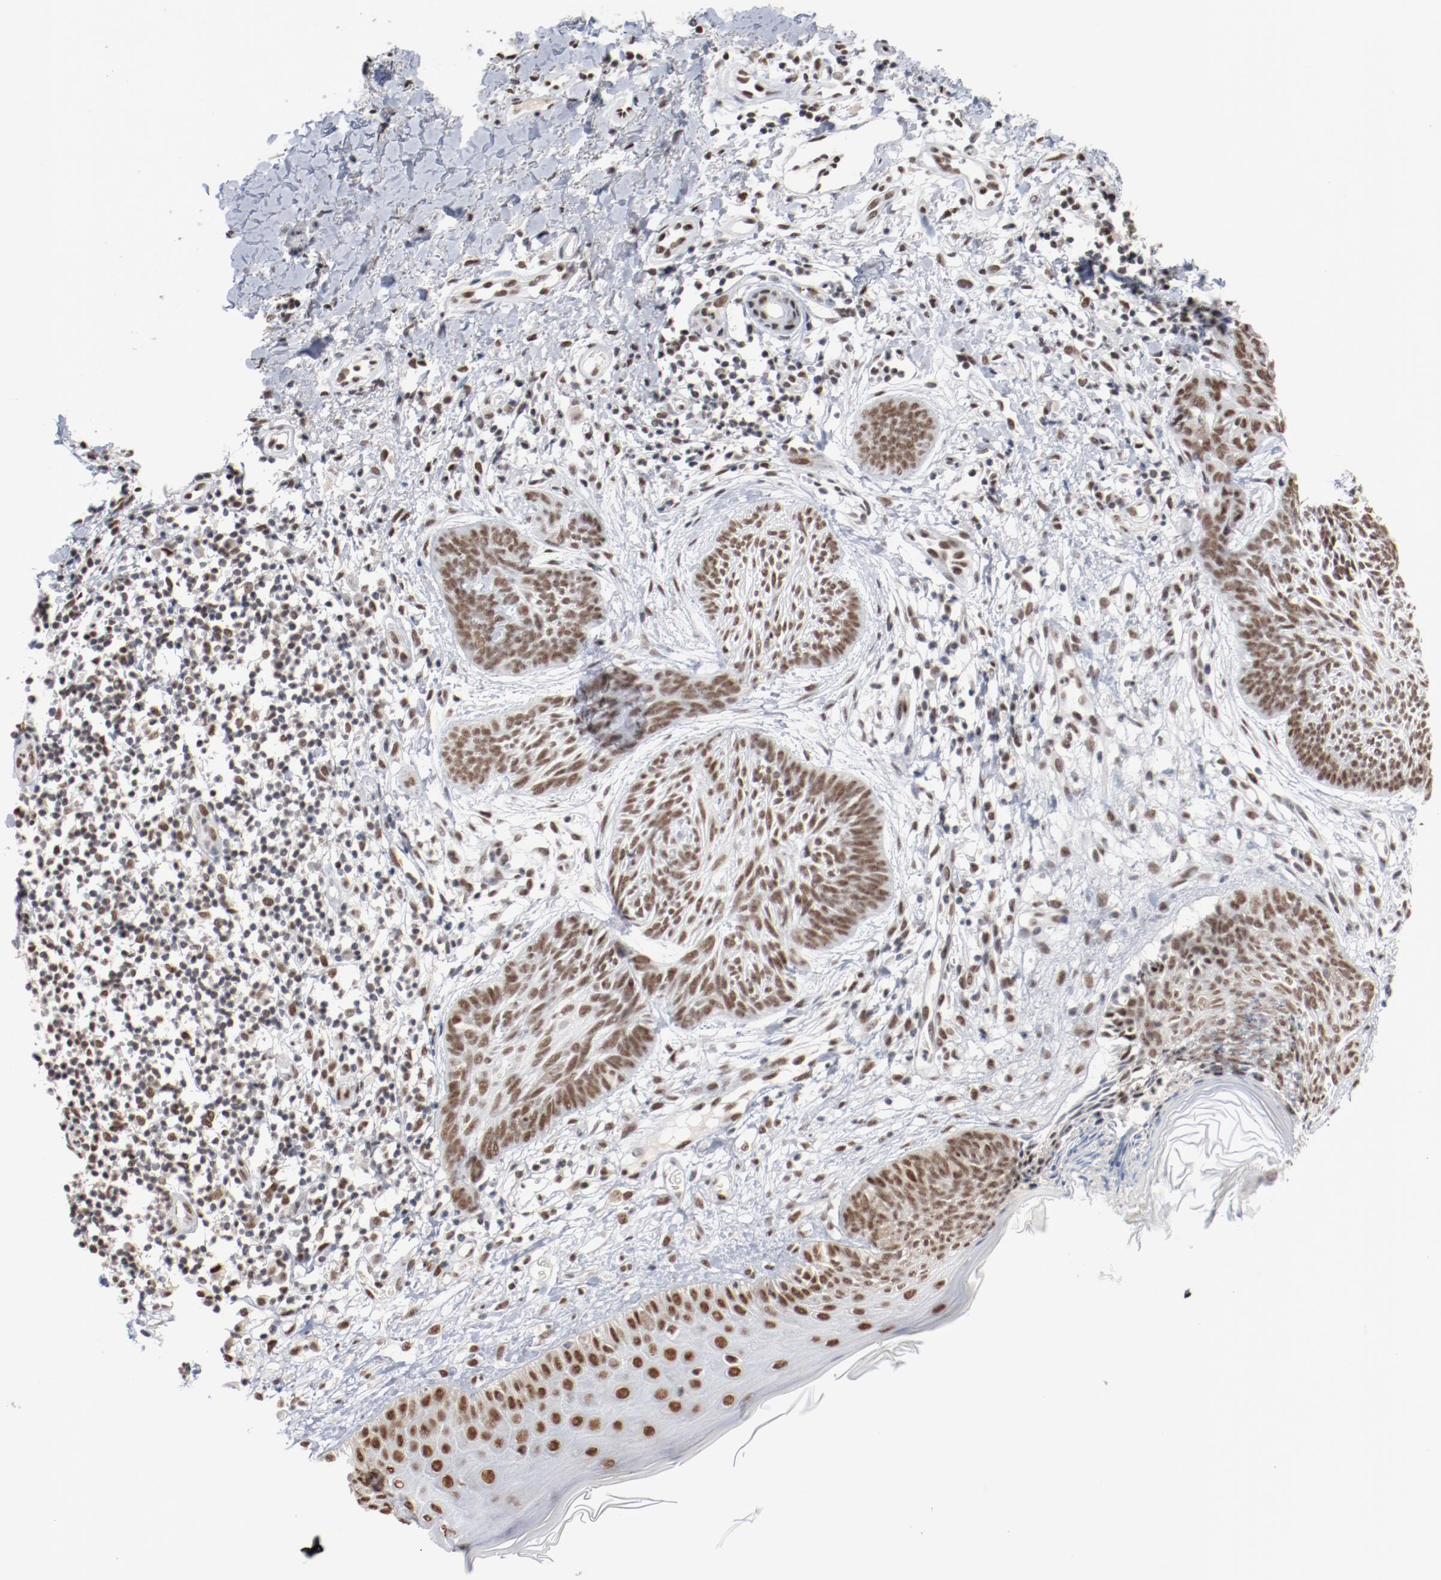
{"staining": {"intensity": "moderate", "quantity": ">75%", "location": "nuclear"}, "tissue": "skin cancer", "cell_type": "Tumor cells", "image_type": "cancer", "snomed": [{"axis": "morphology", "description": "Normal tissue, NOS"}, {"axis": "morphology", "description": "Basal cell carcinoma"}, {"axis": "topography", "description": "Skin"}], "caption": "Brown immunohistochemical staining in human skin cancer reveals moderate nuclear expression in approximately >75% of tumor cells. Ihc stains the protein of interest in brown and the nuclei are stained blue.", "gene": "BUB3", "patient": {"sex": "male", "age": 71}}